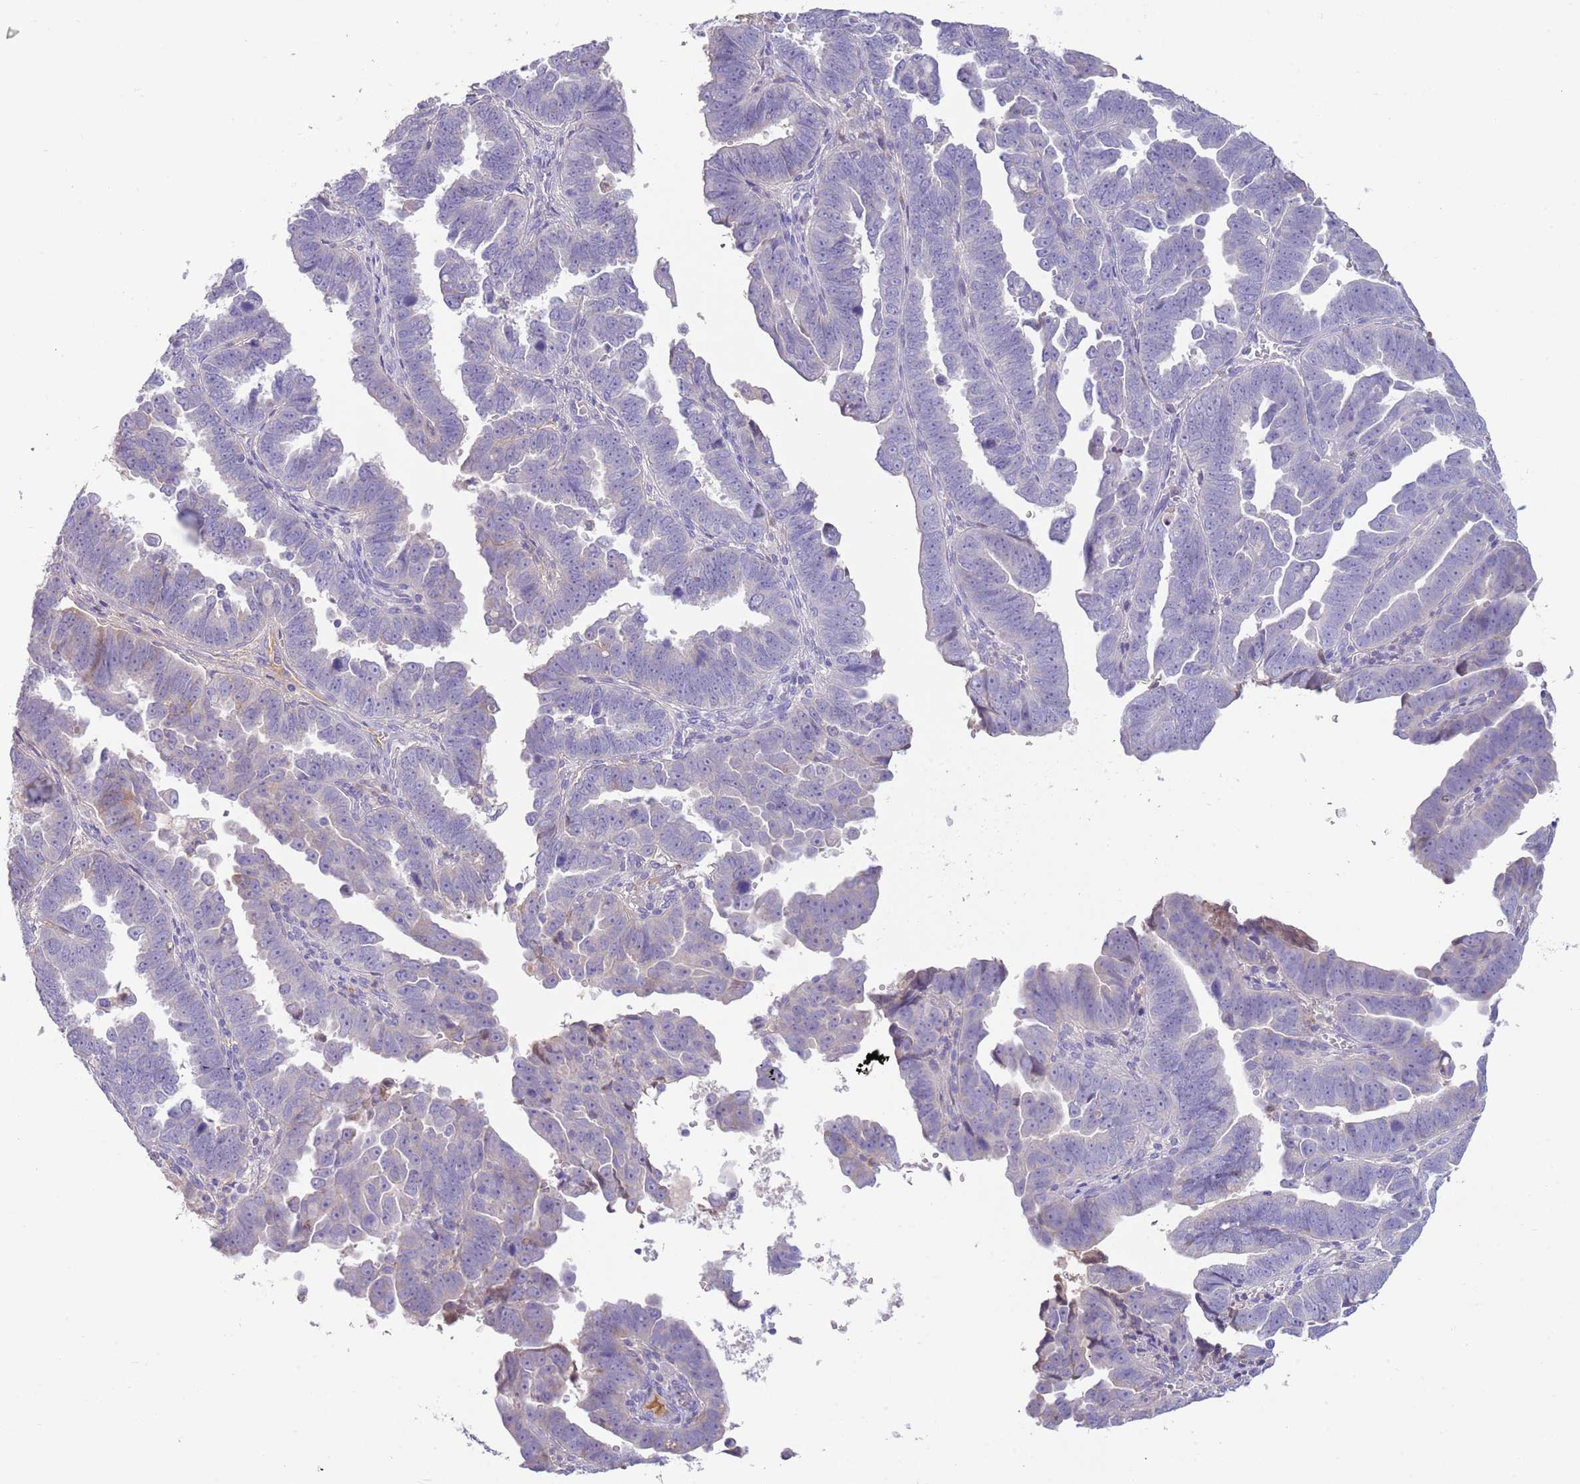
{"staining": {"intensity": "negative", "quantity": "none", "location": "none"}, "tissue": "endometrial cancer", "cell_type": "Tumor cells", "image_type": "cancer", "snomed": [{"axis": "morphology", "description": "Adenocarcinoma, NOS"}, {"axis": "topography", "description": "Endometrium"}], "caption": "This is an immunohistochemistry micrograph of endometrial cancer (adenocarcinoma). There is no staining in tumor cells.", "gene": "IGFL4", "patient": {"sex": "female", "age": 75}}